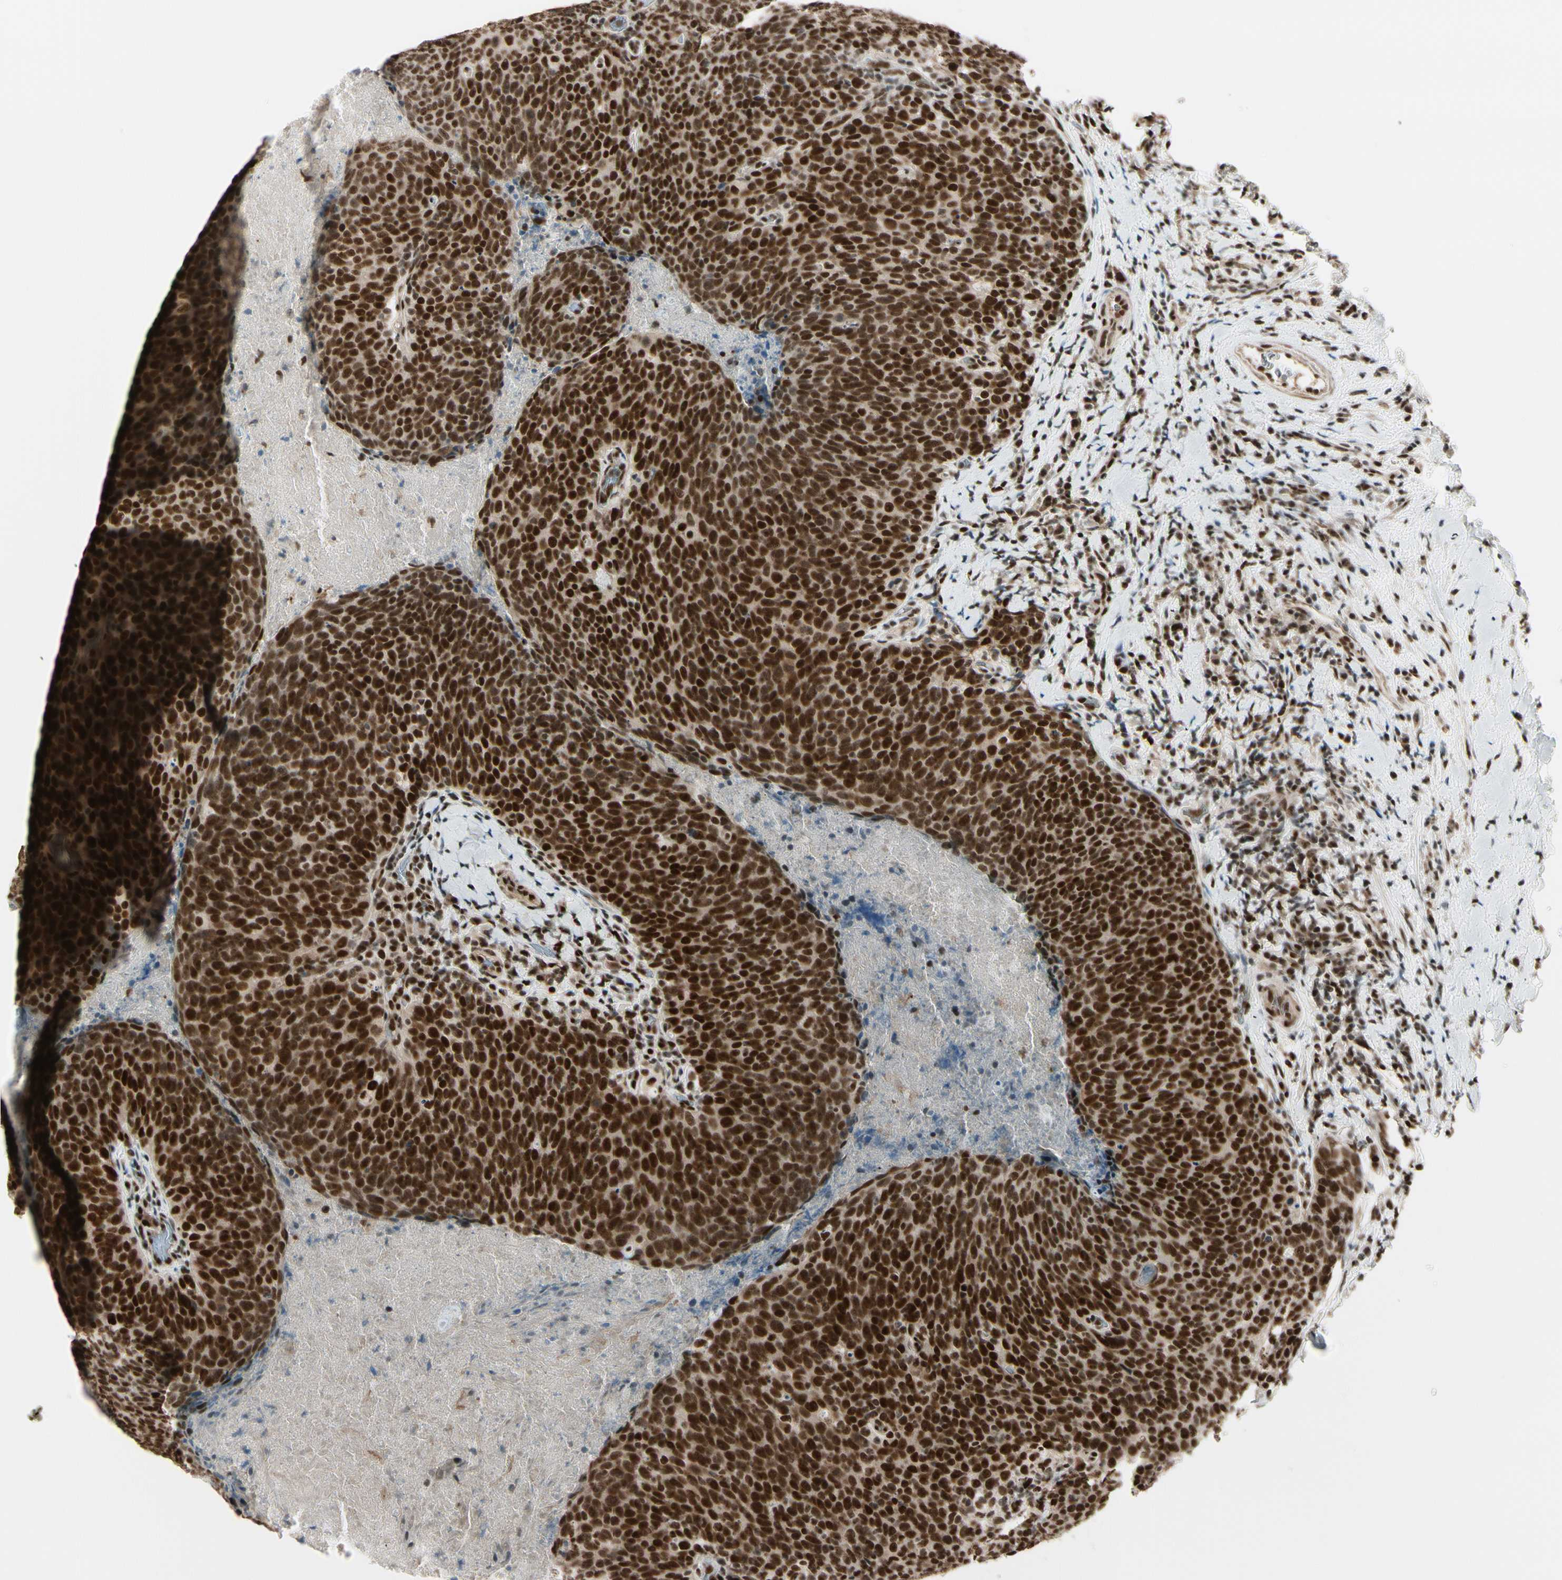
{"staining": {"intensity": "strong", "quantity": ">75%", "location": "nuclear"}, "tissue": "head and neck cancer", "cell_type": "Tumor cells", "image_type": "cancer", "snomed": [{"axis": "morphology", "description": "Squamous cell carcinoma, NOS"}, {"axis": "morphology", "description": "Squamous cell carcinoma, metastatic, NOS"}, {"axis": "topography", "description": "Lymph node"}, {"axis": "topography", "description": "Head-Neck"}], "caption": "Immunohistochemistry of human squamous cell carcinoma (head and neck) displays high levels of strong nuclear staining in about >75% of tumor cells.", "gene": "CHAMP1", "patient": {"sex": "male", "age": 62}}